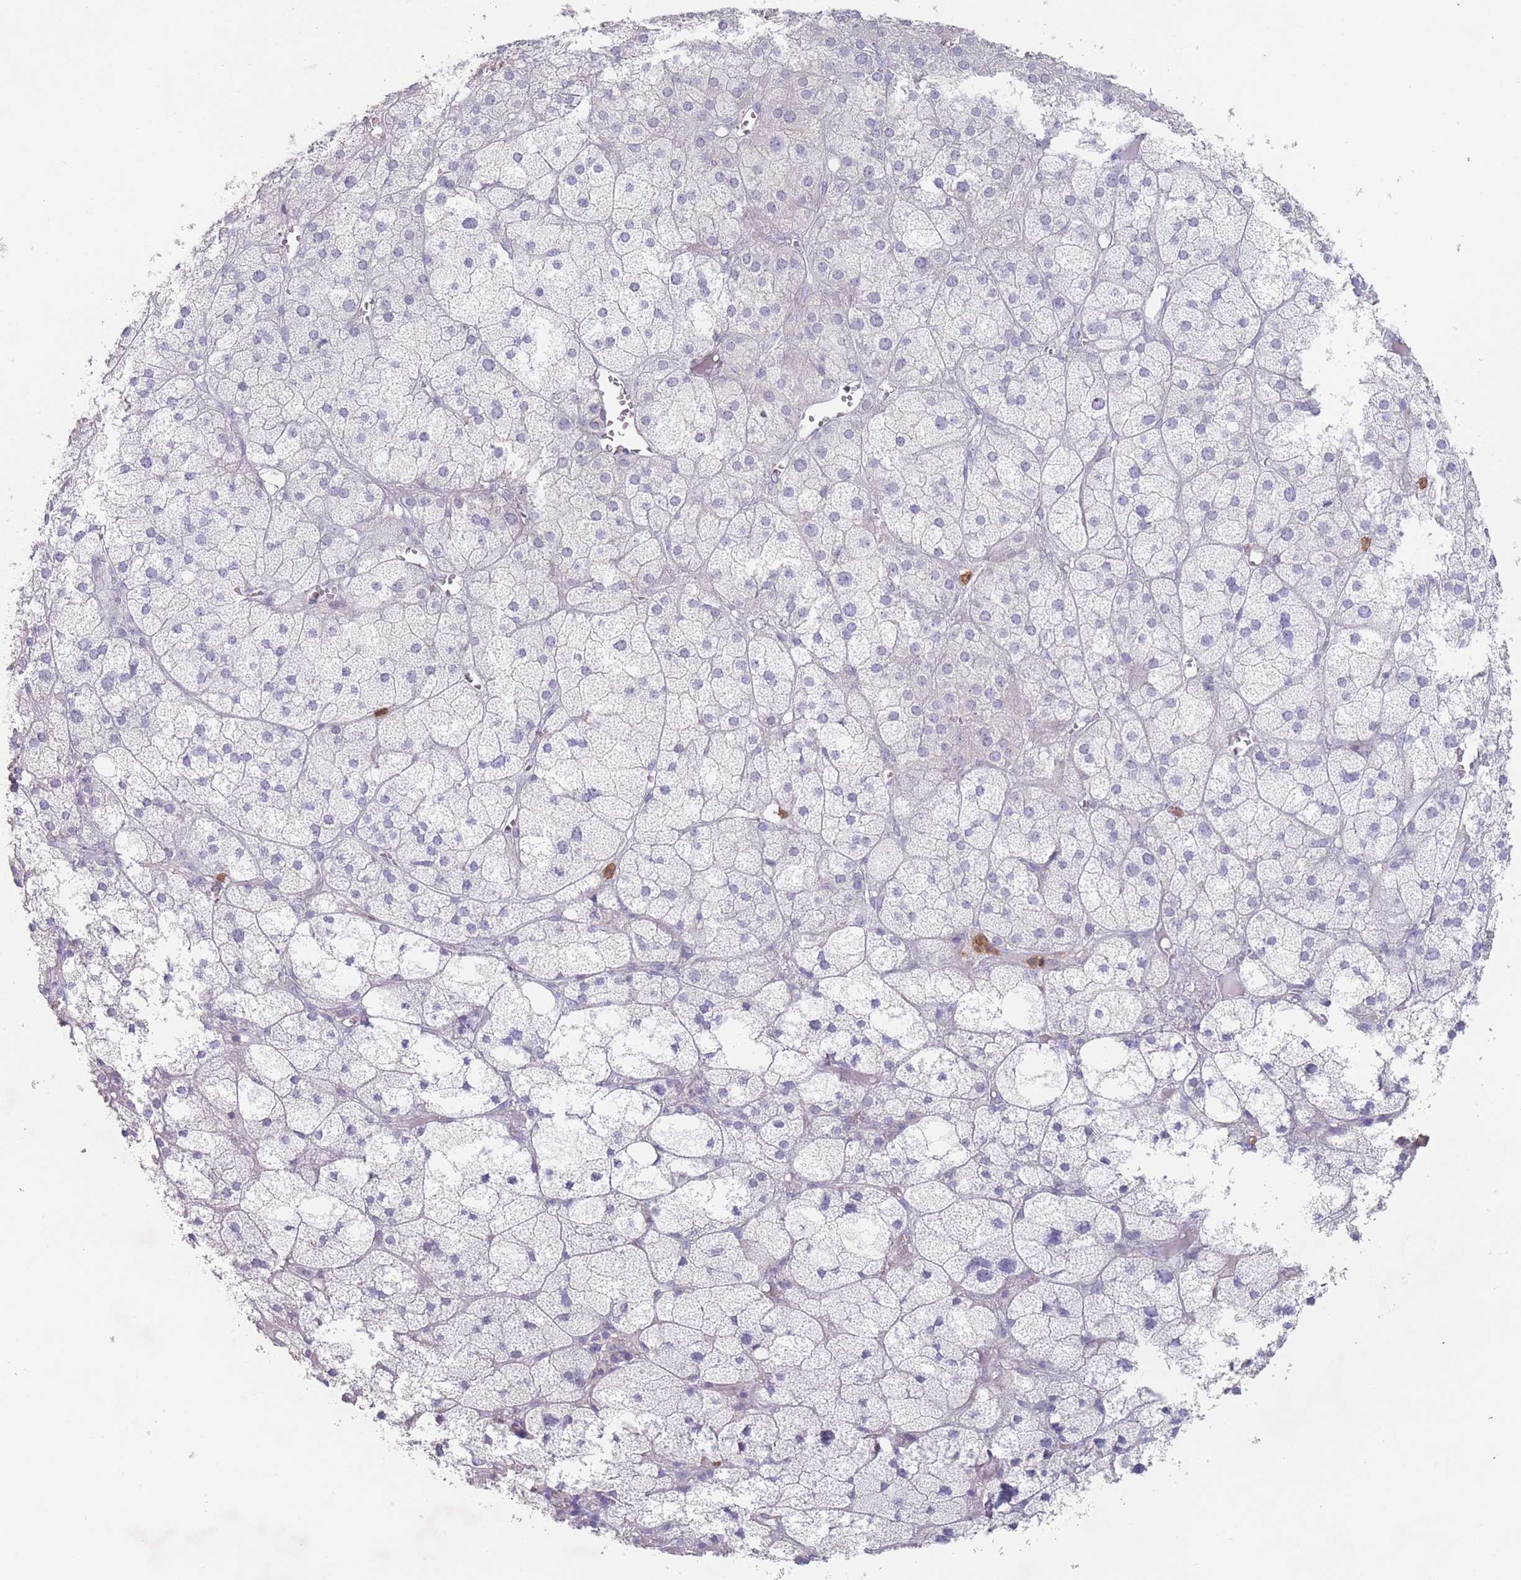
{"staining": {"intensity": "negative", "quantity": "none", "location": "none"}, "tissue": "adrenal gland", "cell_type": "Glandular cells", "image_type": "normal", "snomed": [{"axis": "morphology", "description": "Normal tissue, NOS"}, {"axis": "topography", "description": "Adrenal gland"}], "caption": "This is an immunohistochemistry histopathology image of normal human adrenal gland. There is no staining in glandular cells.", "gene": "ATP1A3", "patient": {"sex": "female", "age": 61}}